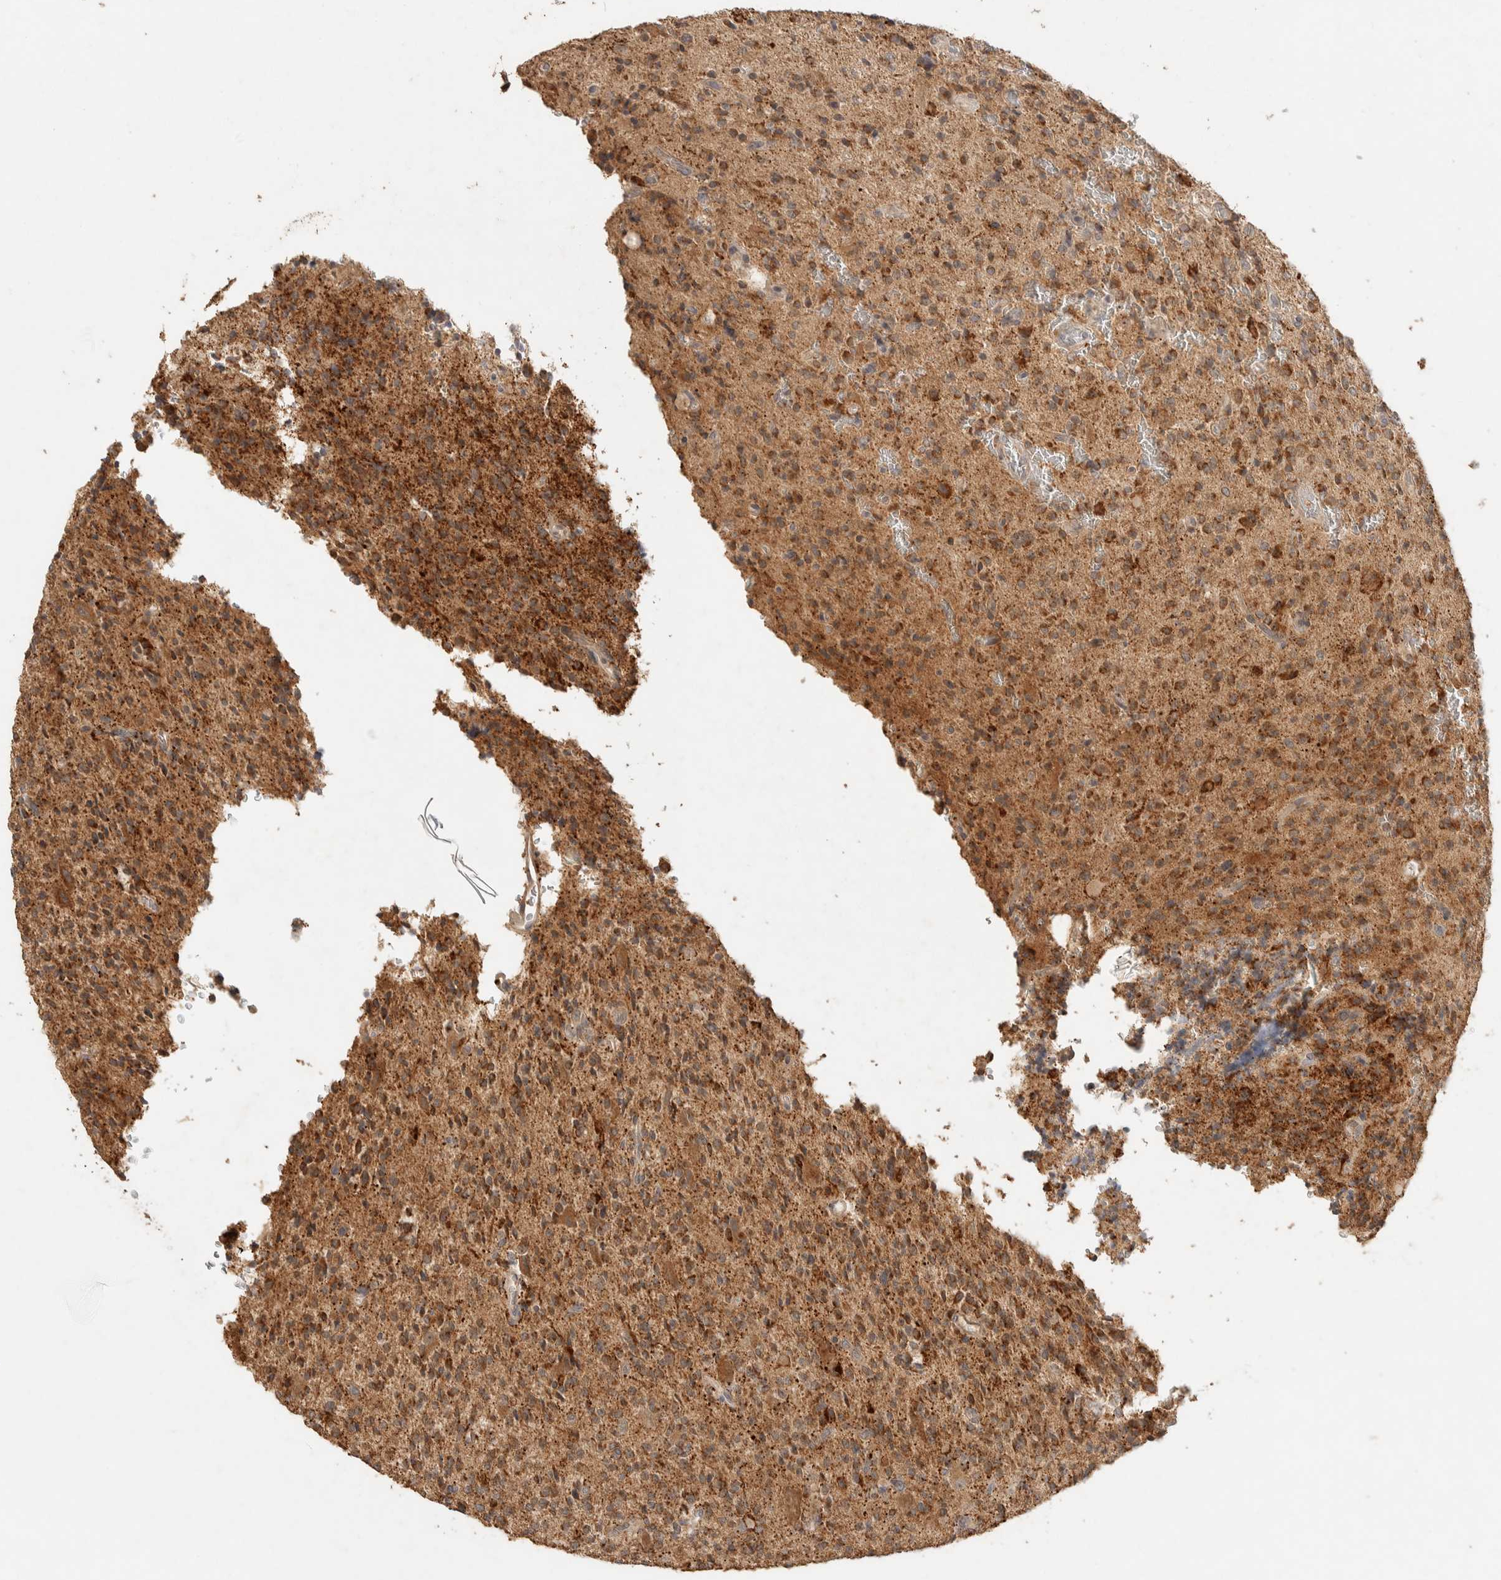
{"staining": {"intensity": "strong", "quantity": ">75%", "location": "cytoplasmic/membranous"}, "tissue": "glioma", "cell_type": "Tumor cells", "image_type": "cancer", "snomed": [{"axis": "morphology", "description": "Glioma, malignant, High grade"}, {"axis": "topography", "description": "Brain"}], "caption": "Immunohistochemical staining of human malignant glioma (high-grade) exhibits high levels of strong cytoplasmic/membranous positivity in approximately >75% of tumor cells.", "gene": "ITPA", "patient": {"sex": "male", "age": 34}}